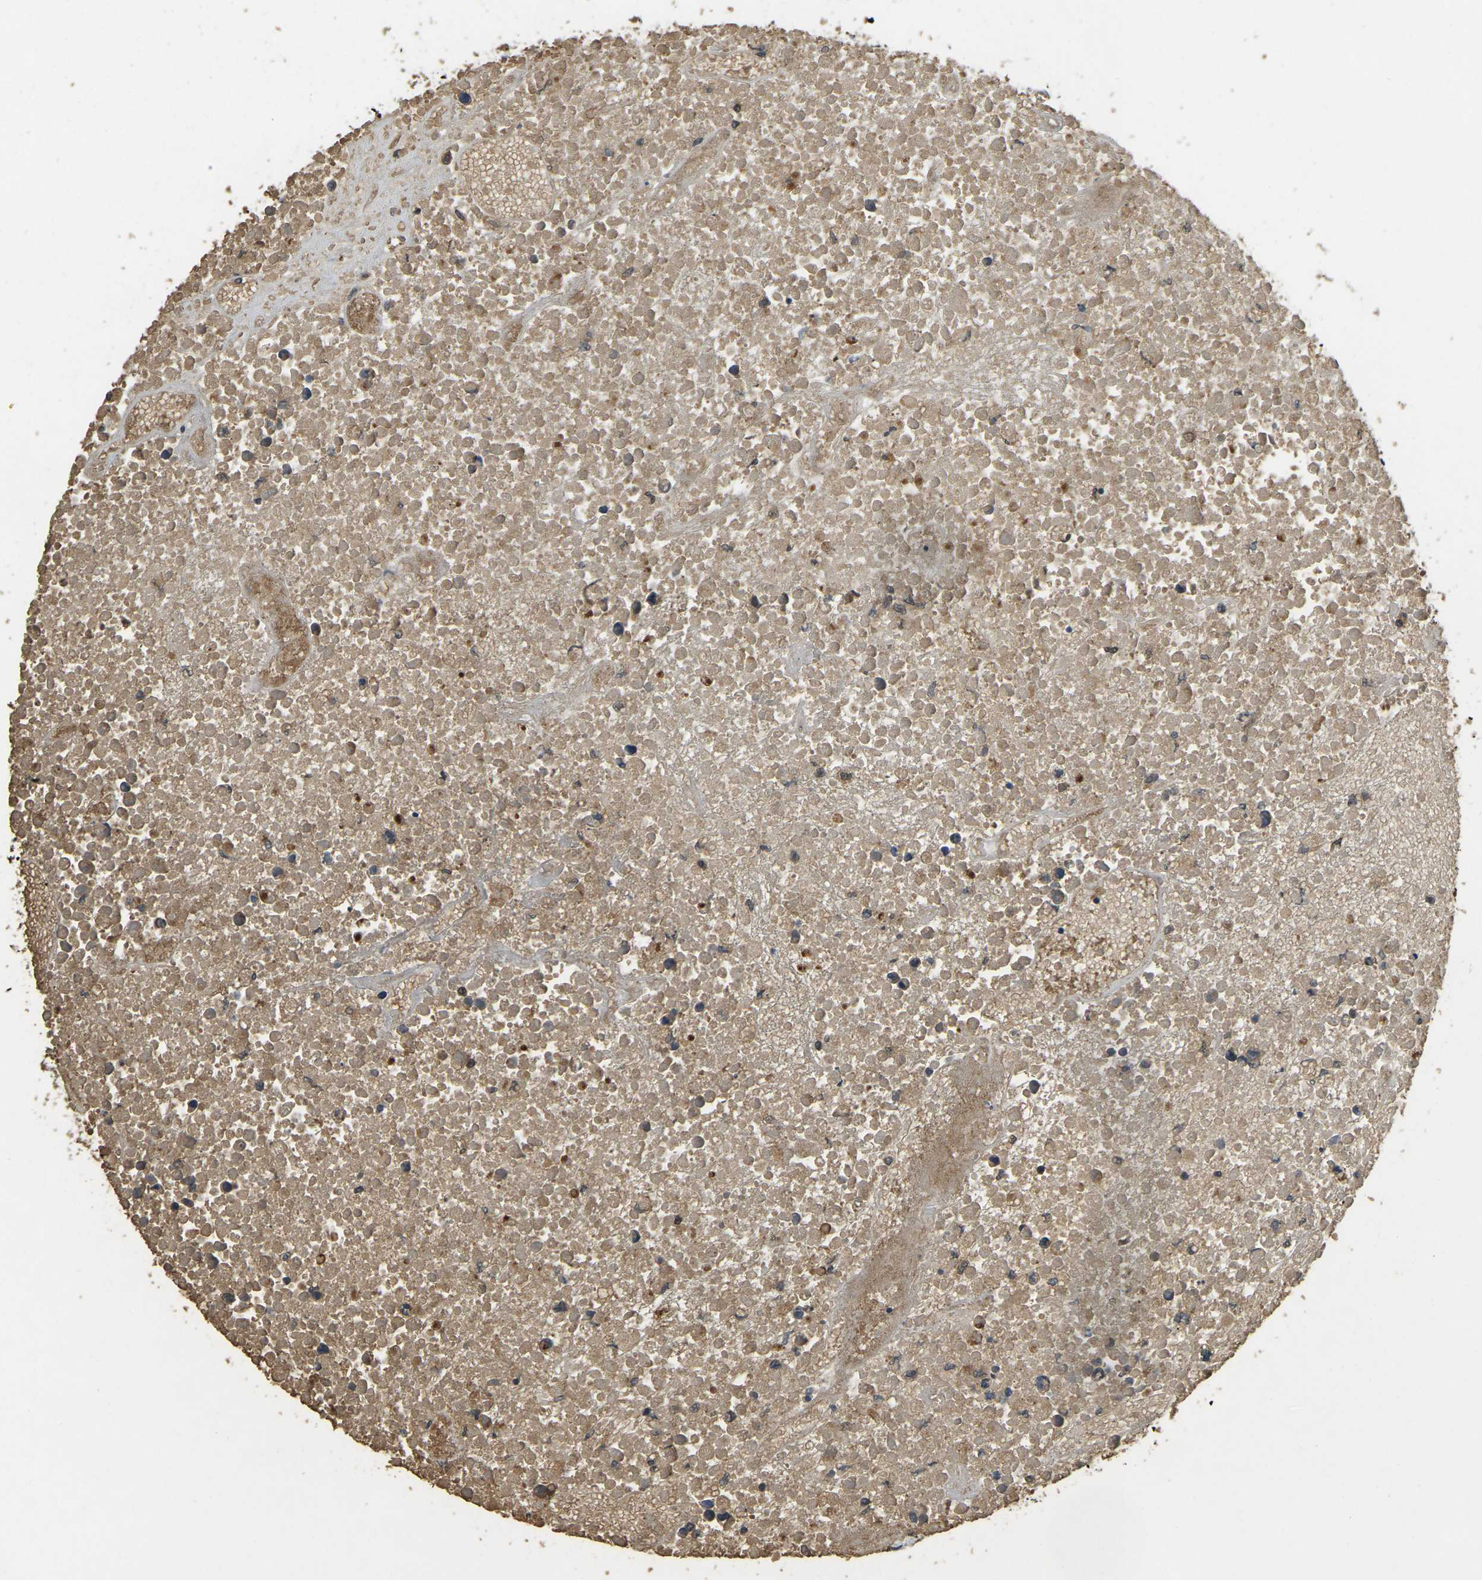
{"staining": {"intensity": "strong", "quantity": ">75%", "location": "cytoplasmic/membranous"}, "tissue": "testis cancer", "cell_type": "Tumor cells", "image_type": "cancer", "snomed": [{"axis": "morphology", "description": "Carcinoma, Embryonal, NOS"}, {"axis": "topography", "description": "Testis"}], "caption": "This is an image of IHC staining of embryonal carcinoma (testis), which shows strong positivity in the cytoplasmic/membranous of tumor cells.", "gene": "ERGIC1", "patient": {"sex": "male", "age": 25}}